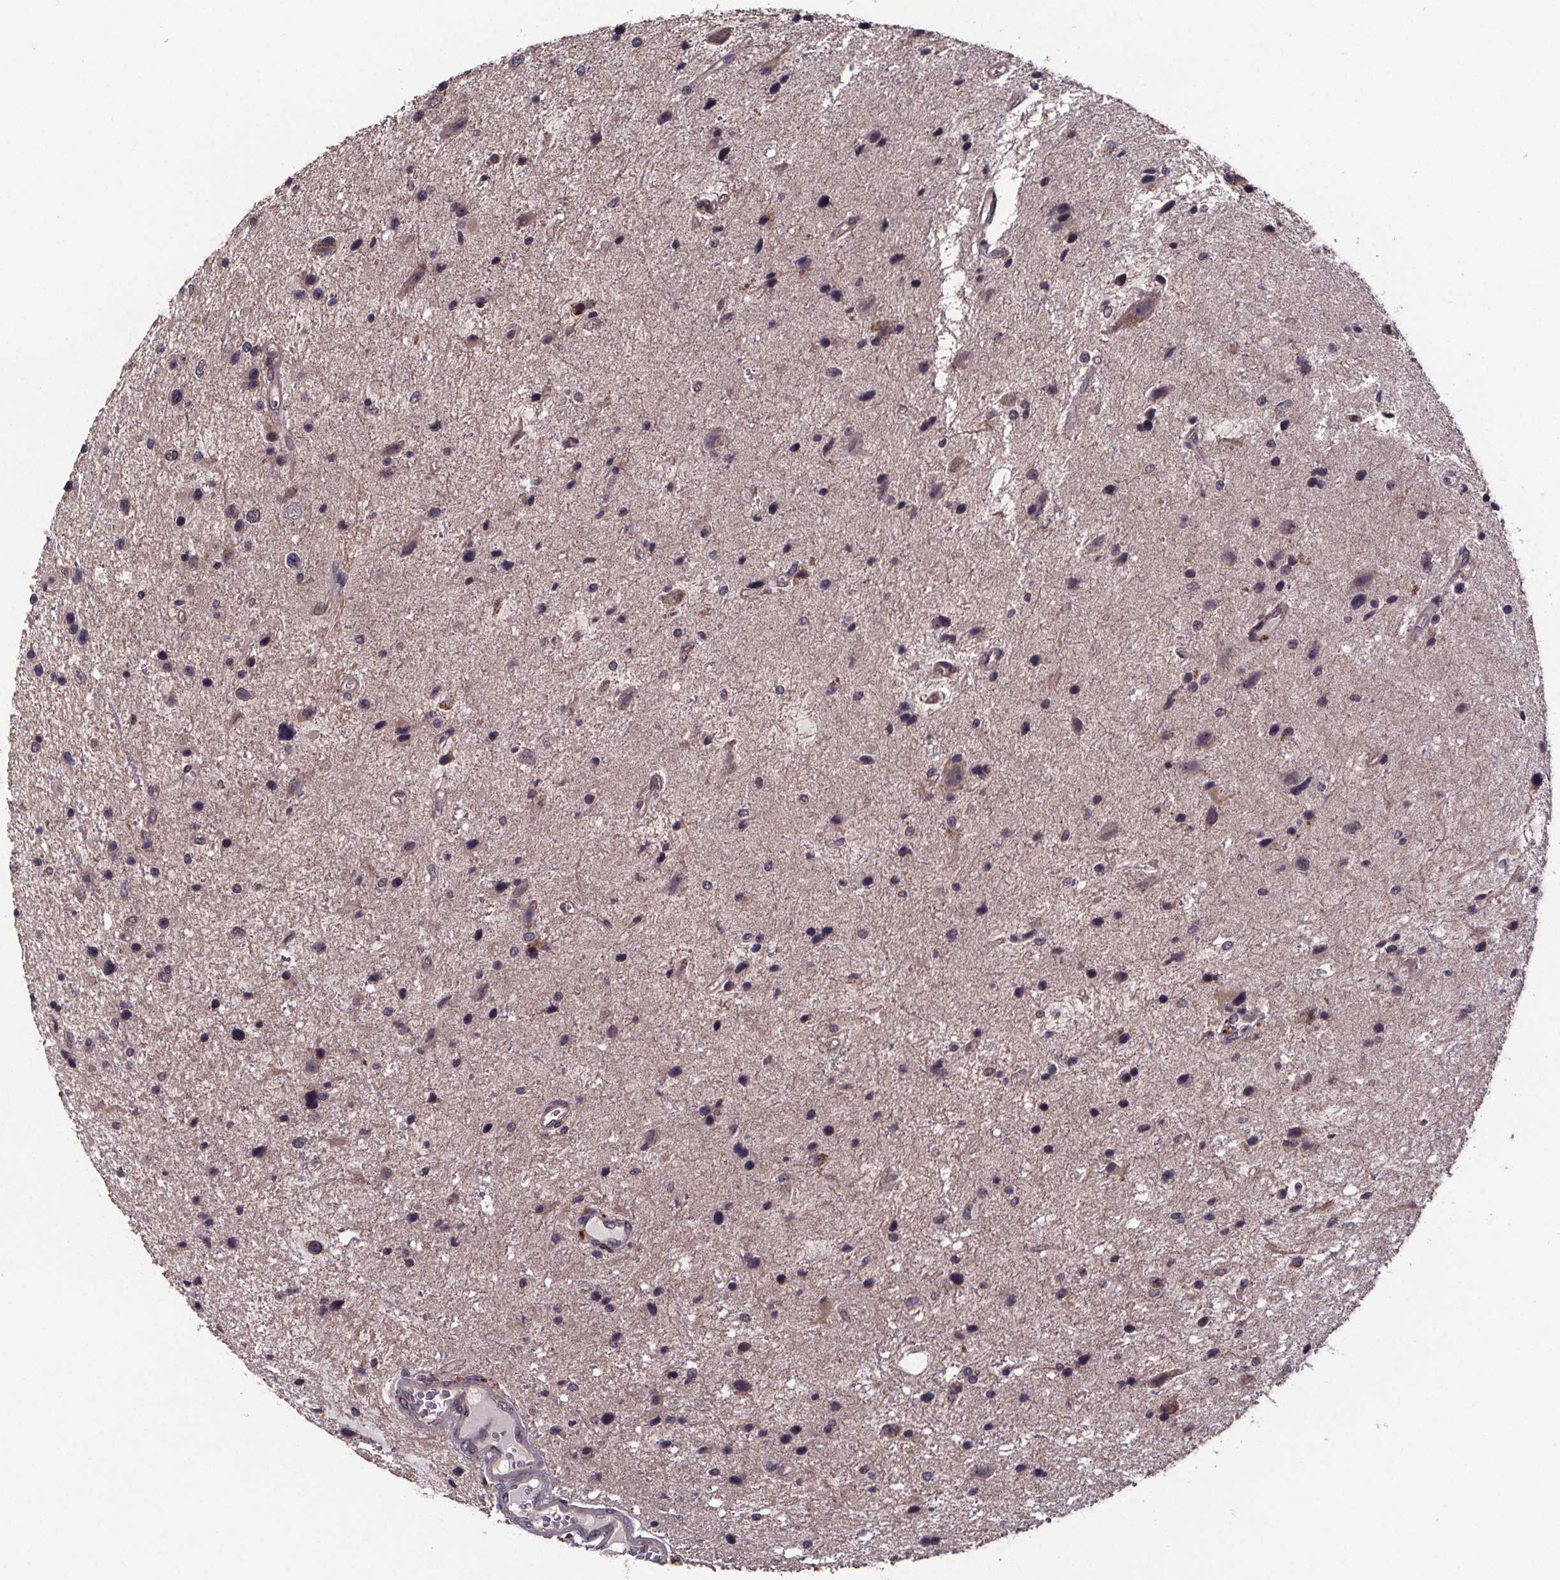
{"staining": {"intensity": "weak", "quantity": ">75%", "location": "cytoplasmic/membranous"}, "tissue": "glioma", "cell_type": "Tumor cells", "image_type": "cancer", "snomed": [{"axis": "morphology", "description": "Glioma, malignant, Low grade"}, {"axis": "topography", "description": "Brain"}], "caption": "Weak cytoplasmic/membranous staining is present in about >75% of tumor cells in malignant low-grade glioma.", "gene": "SAT1", "patient": {"sex": "female", "age": 32}}